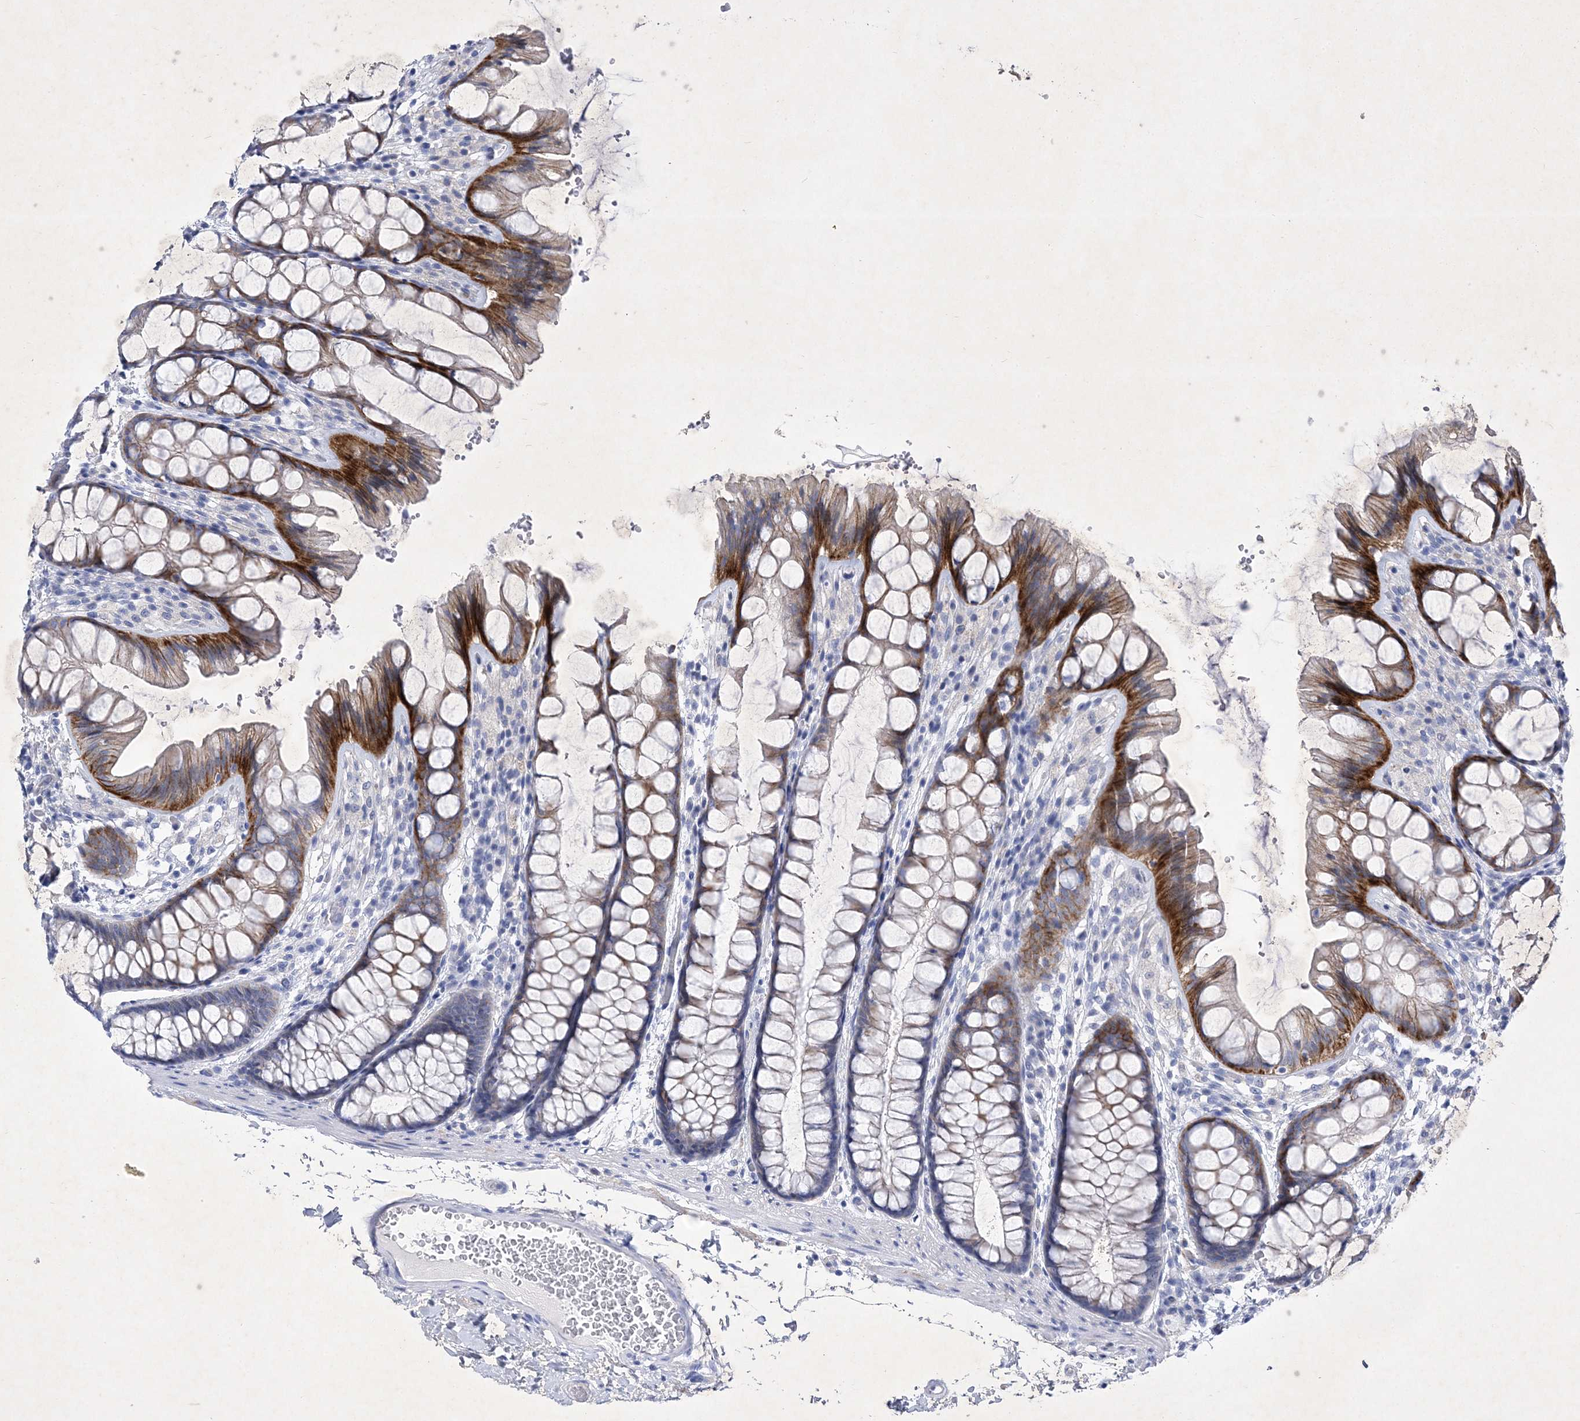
{"staining": {"intensity": "negative", "quantity": "none", "location": "none"}, "tissue": "colon", "cell_type": "Endothelial cells", "image_type": "normal", "snomed": [{"axis": "morphology", "description": "Normal tissue, NOS"}, {"axis": "topography", "description": "Colon"}], "caption": "The image demonstrates no staining of endothelial cells in unremarkable colon. Brightfield microscopy of immunohistochemistry (IHC) stained with DAB (3,3'-diaminobenzidine) (brown) and hematoxylin (blue), captured at high magnification.", "gene": "GPN1", "patient": {"sex": "male", "age": 47}}